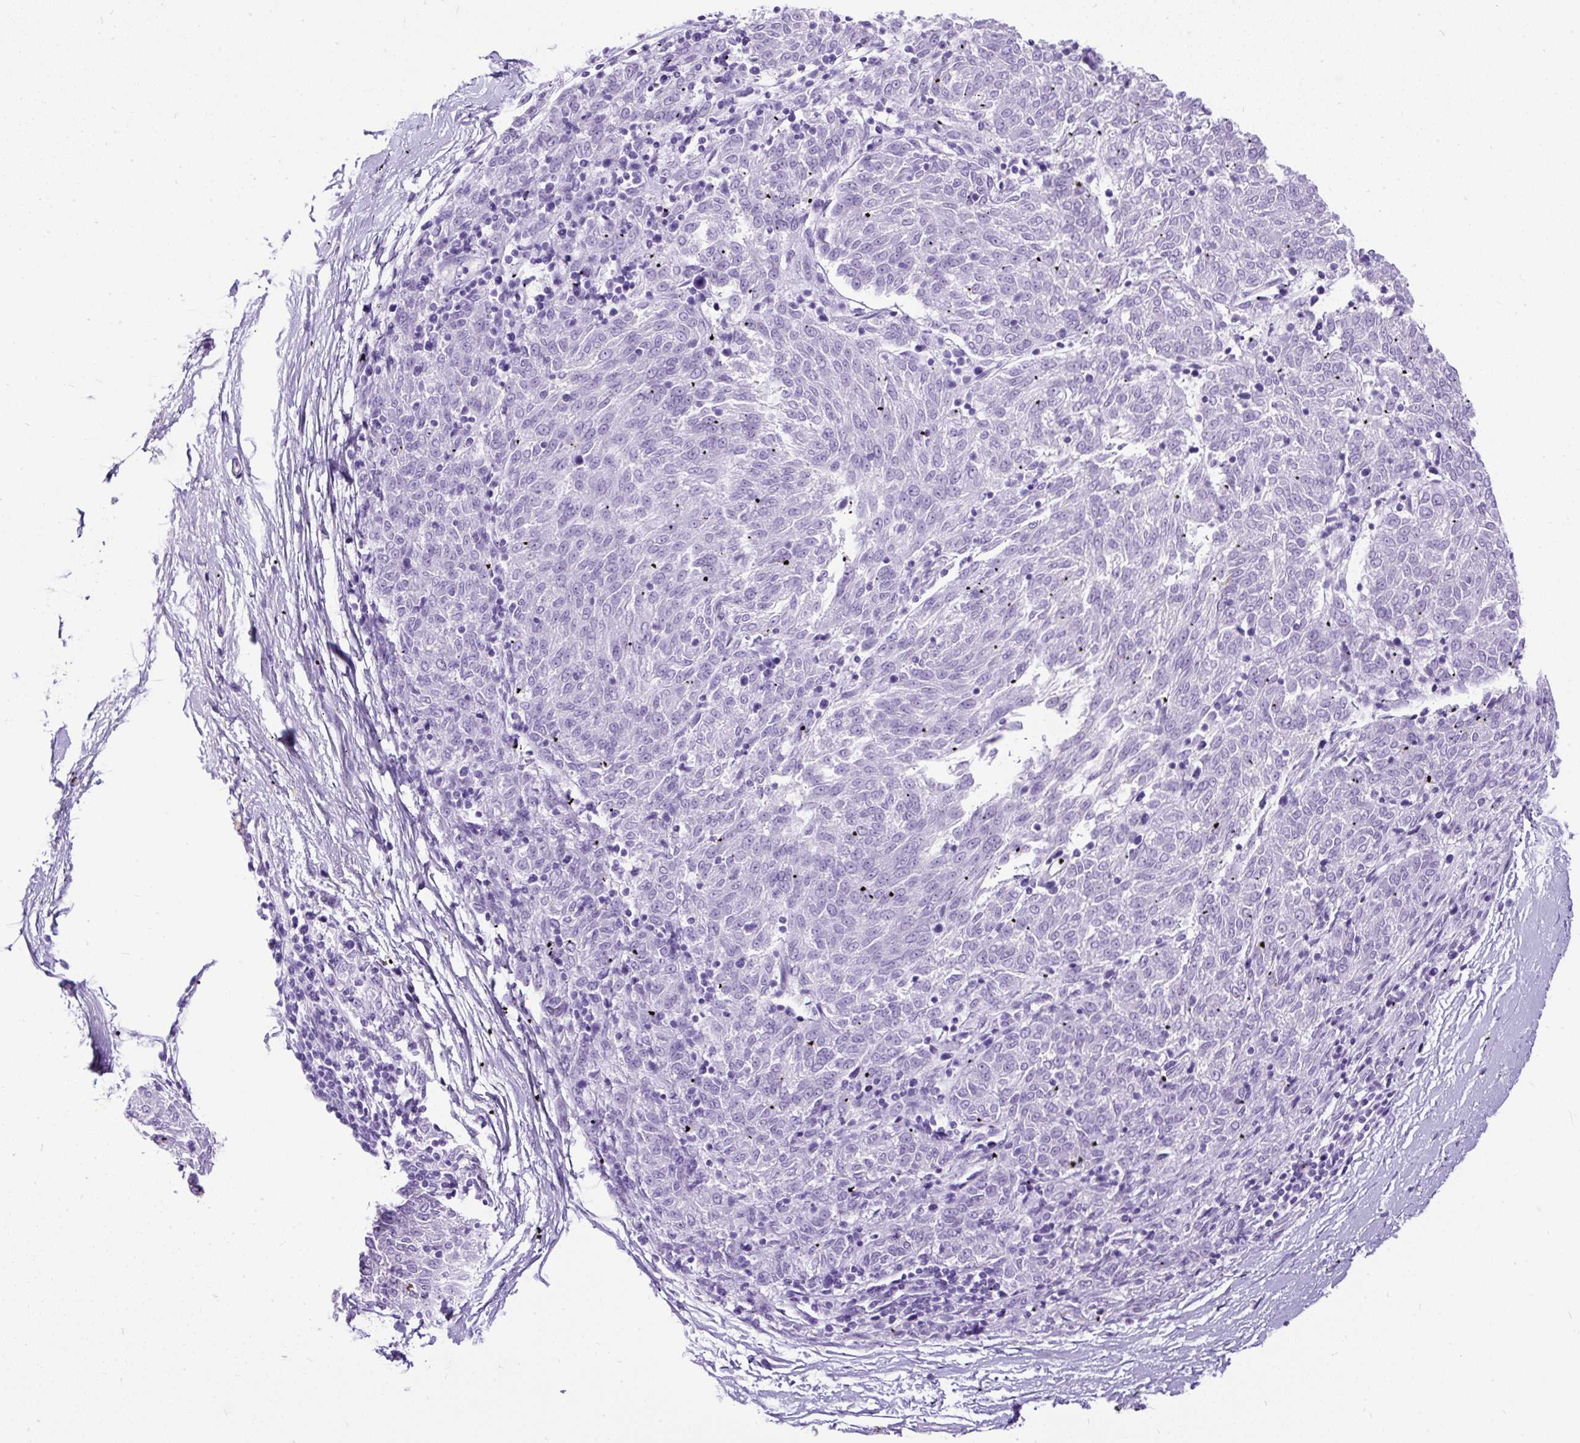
{"staining": {"intensity": "negative", "quantity": "none", "location": "none"}, "tissue": "melanoma", "cell_type": "Tumor cells", "image_type": "cancer", "snomed": [{"axis": "morphology", "description": "Malignant melanoma, NOS"}, {"axis": "topography", "description": "Skin"}], "caption": "Melanoma was stained to show a protein in brown. There is no significant staining in tumor cells. Nuclei are stained in blue.", "gene": "CEL", "patient": {"sex": "female", "age": 72}}